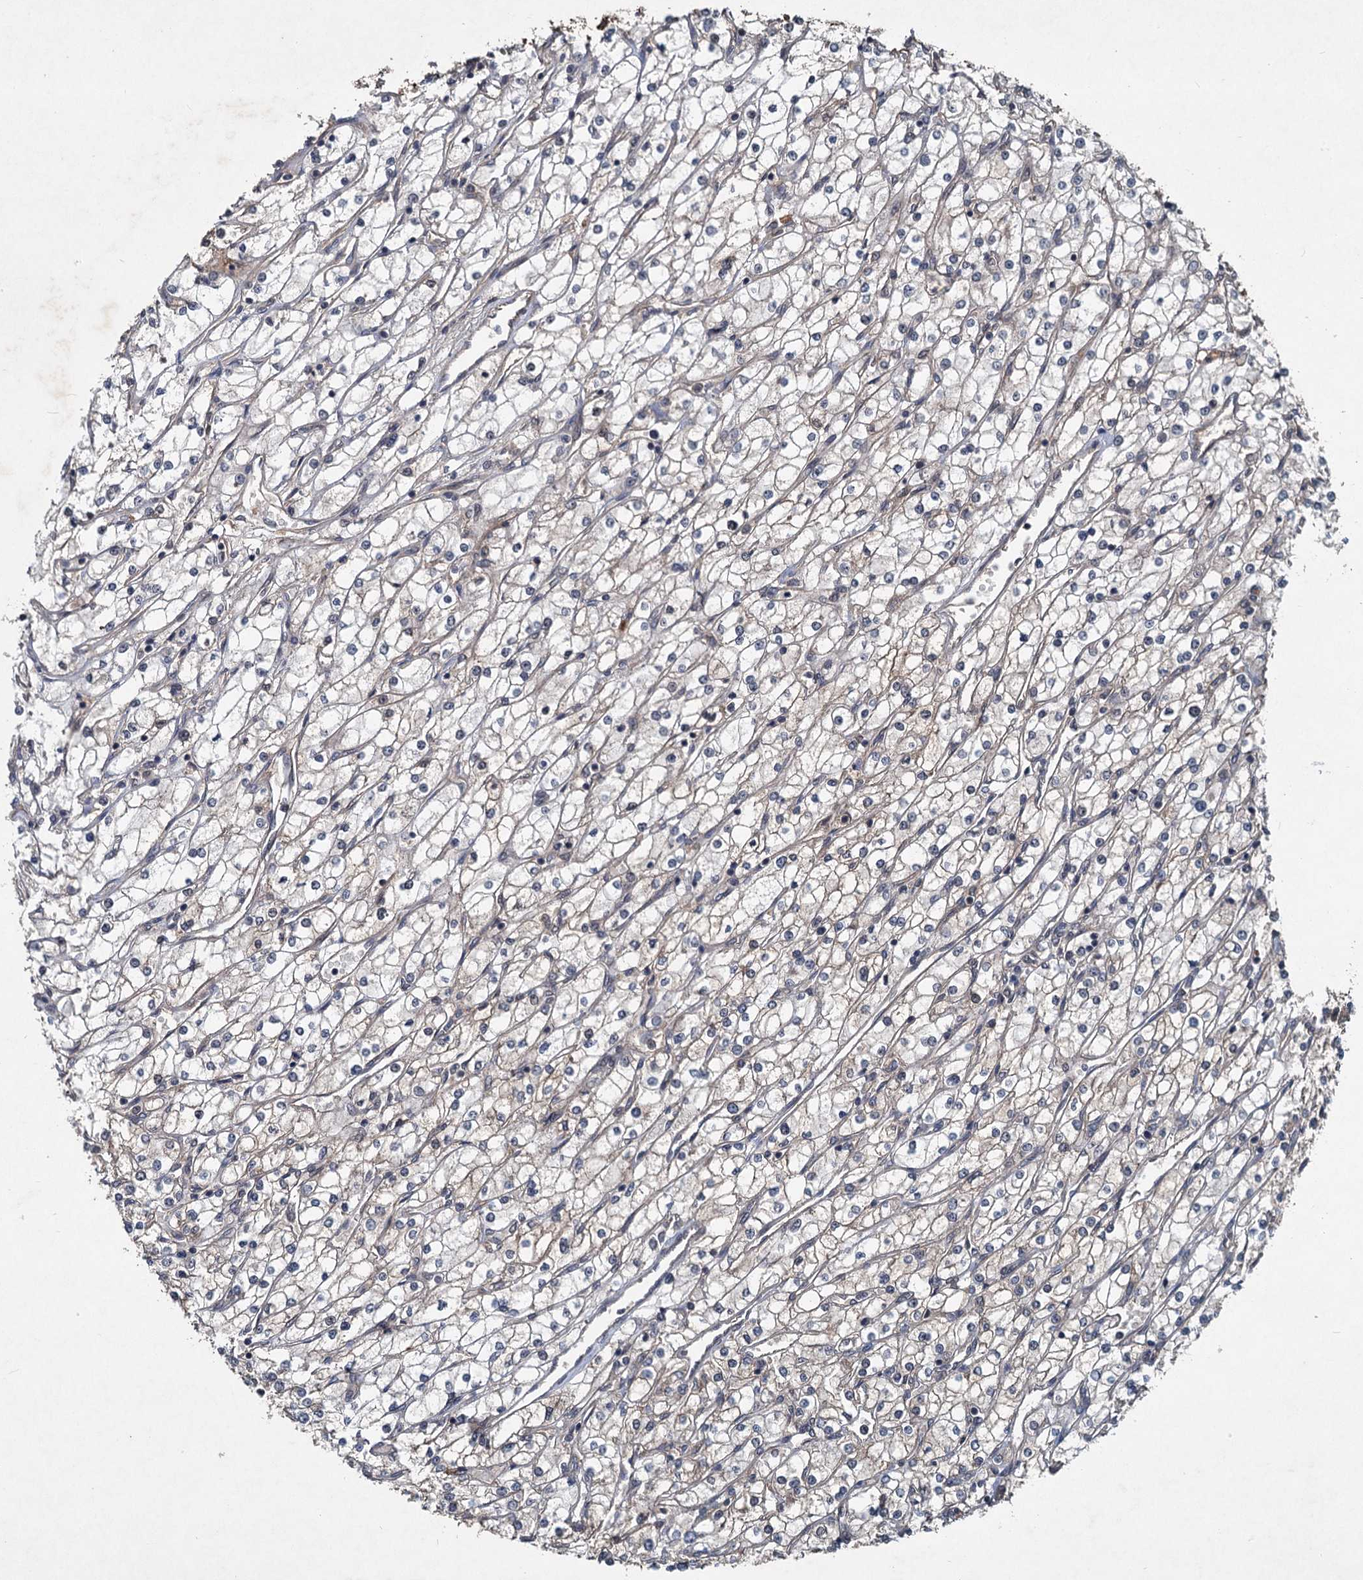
{"staining": {"intensity": "weak", "quantity": "<25%", "location": "cytoplasmic/membranous"}, "tissue": "renal cancer", "cell_type": "Tumor cells", "image_type": "cancer", "snomed": [{"axis": "morphology", "description": "Adenocarcinoma, NOS"}, {"axis": "topography", "description": "Kidney"}], "caption": "There is no significant expression in tumor cells of adenocarcinoma (renal).", "gene": "RITA1", "patient": {"sex": "male", "age": 80}}